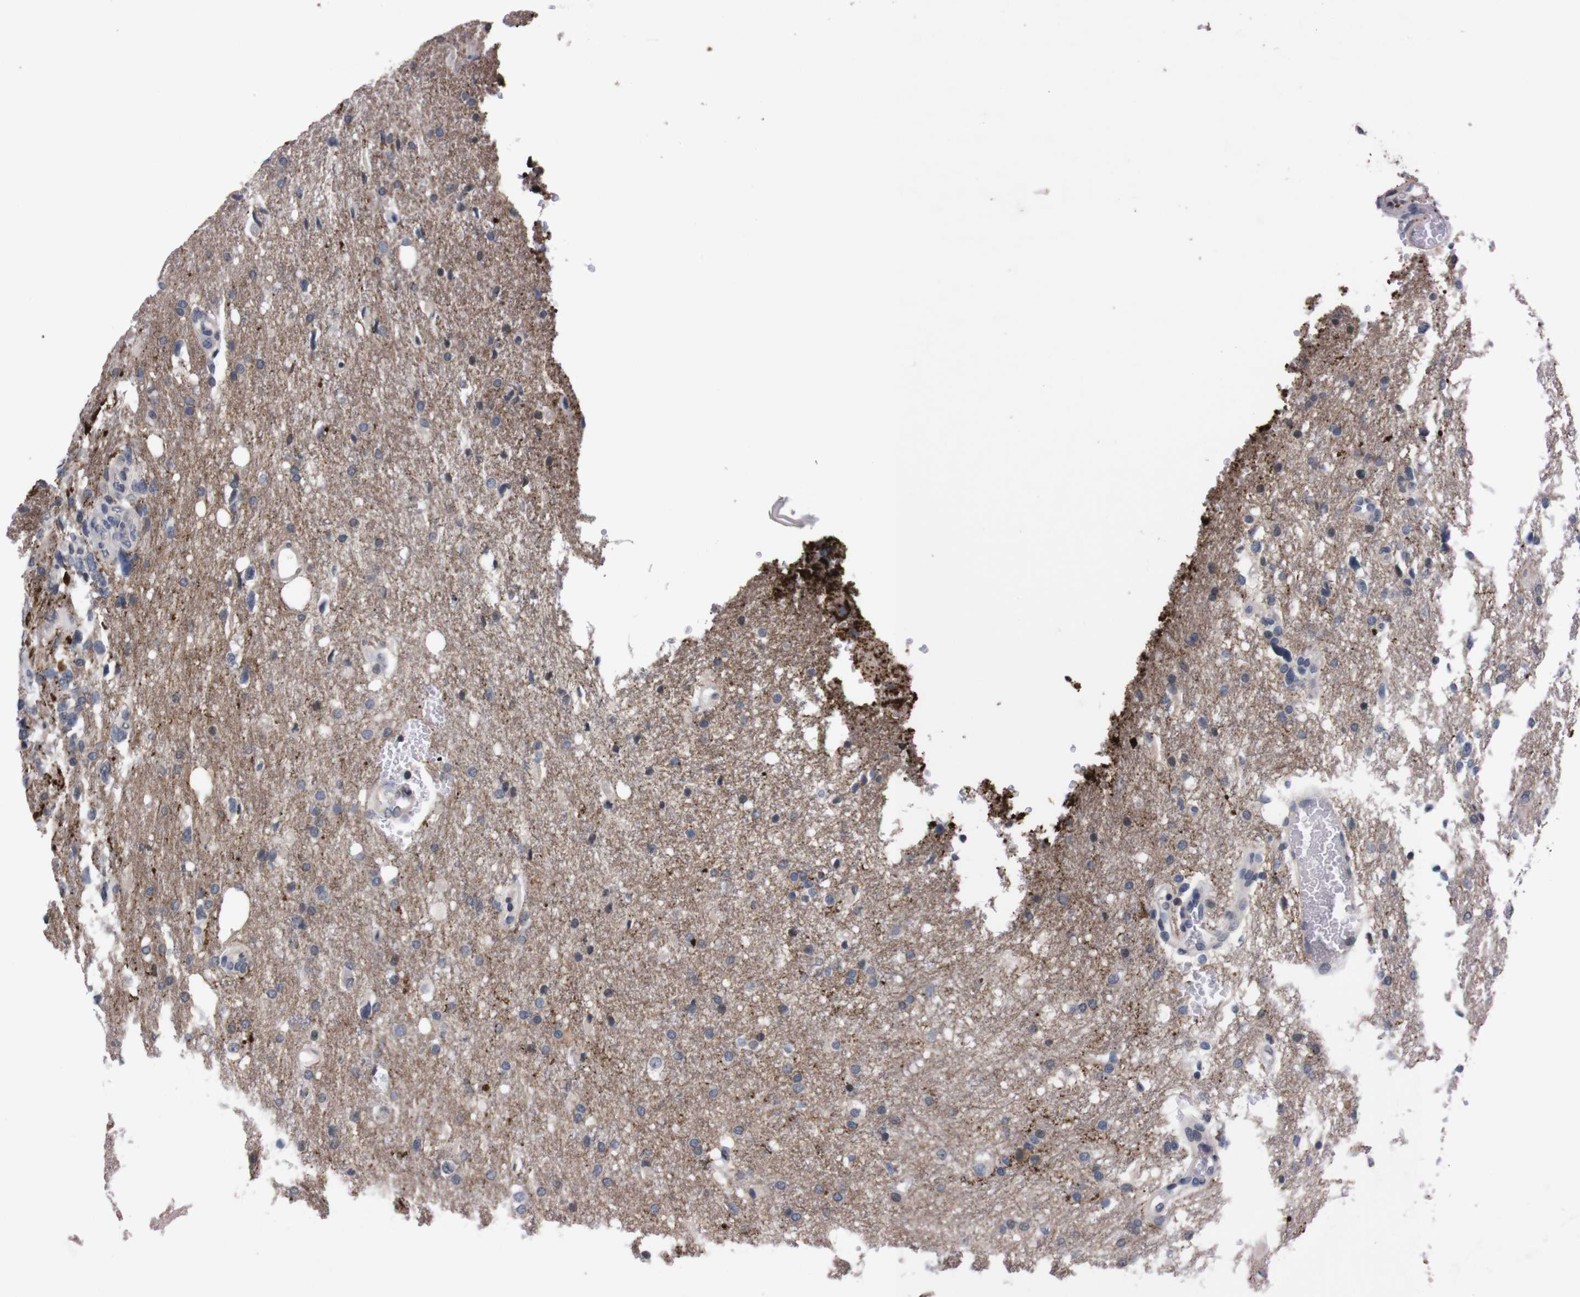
{"staining": {"intensity": "weak", "quantity": "25%-75%", "location": "cytoplasmic/membranous"}, "tissue": "glioma", "cell_type": "Tumor cells", "image_type": "cancer", "snomed": [{"axis": "morphology", "description": "Glioma, malignant, High grade"}, {"axis": "topography", "description": "Brain"}], "caption": "Protein staining of glioma tissue reveals weak cytoplasmic/membranous staining in about 25%-75% of tumor cells.", "gene": "TNFRSF21", "patient": {"sex": "female", "age": 58}}